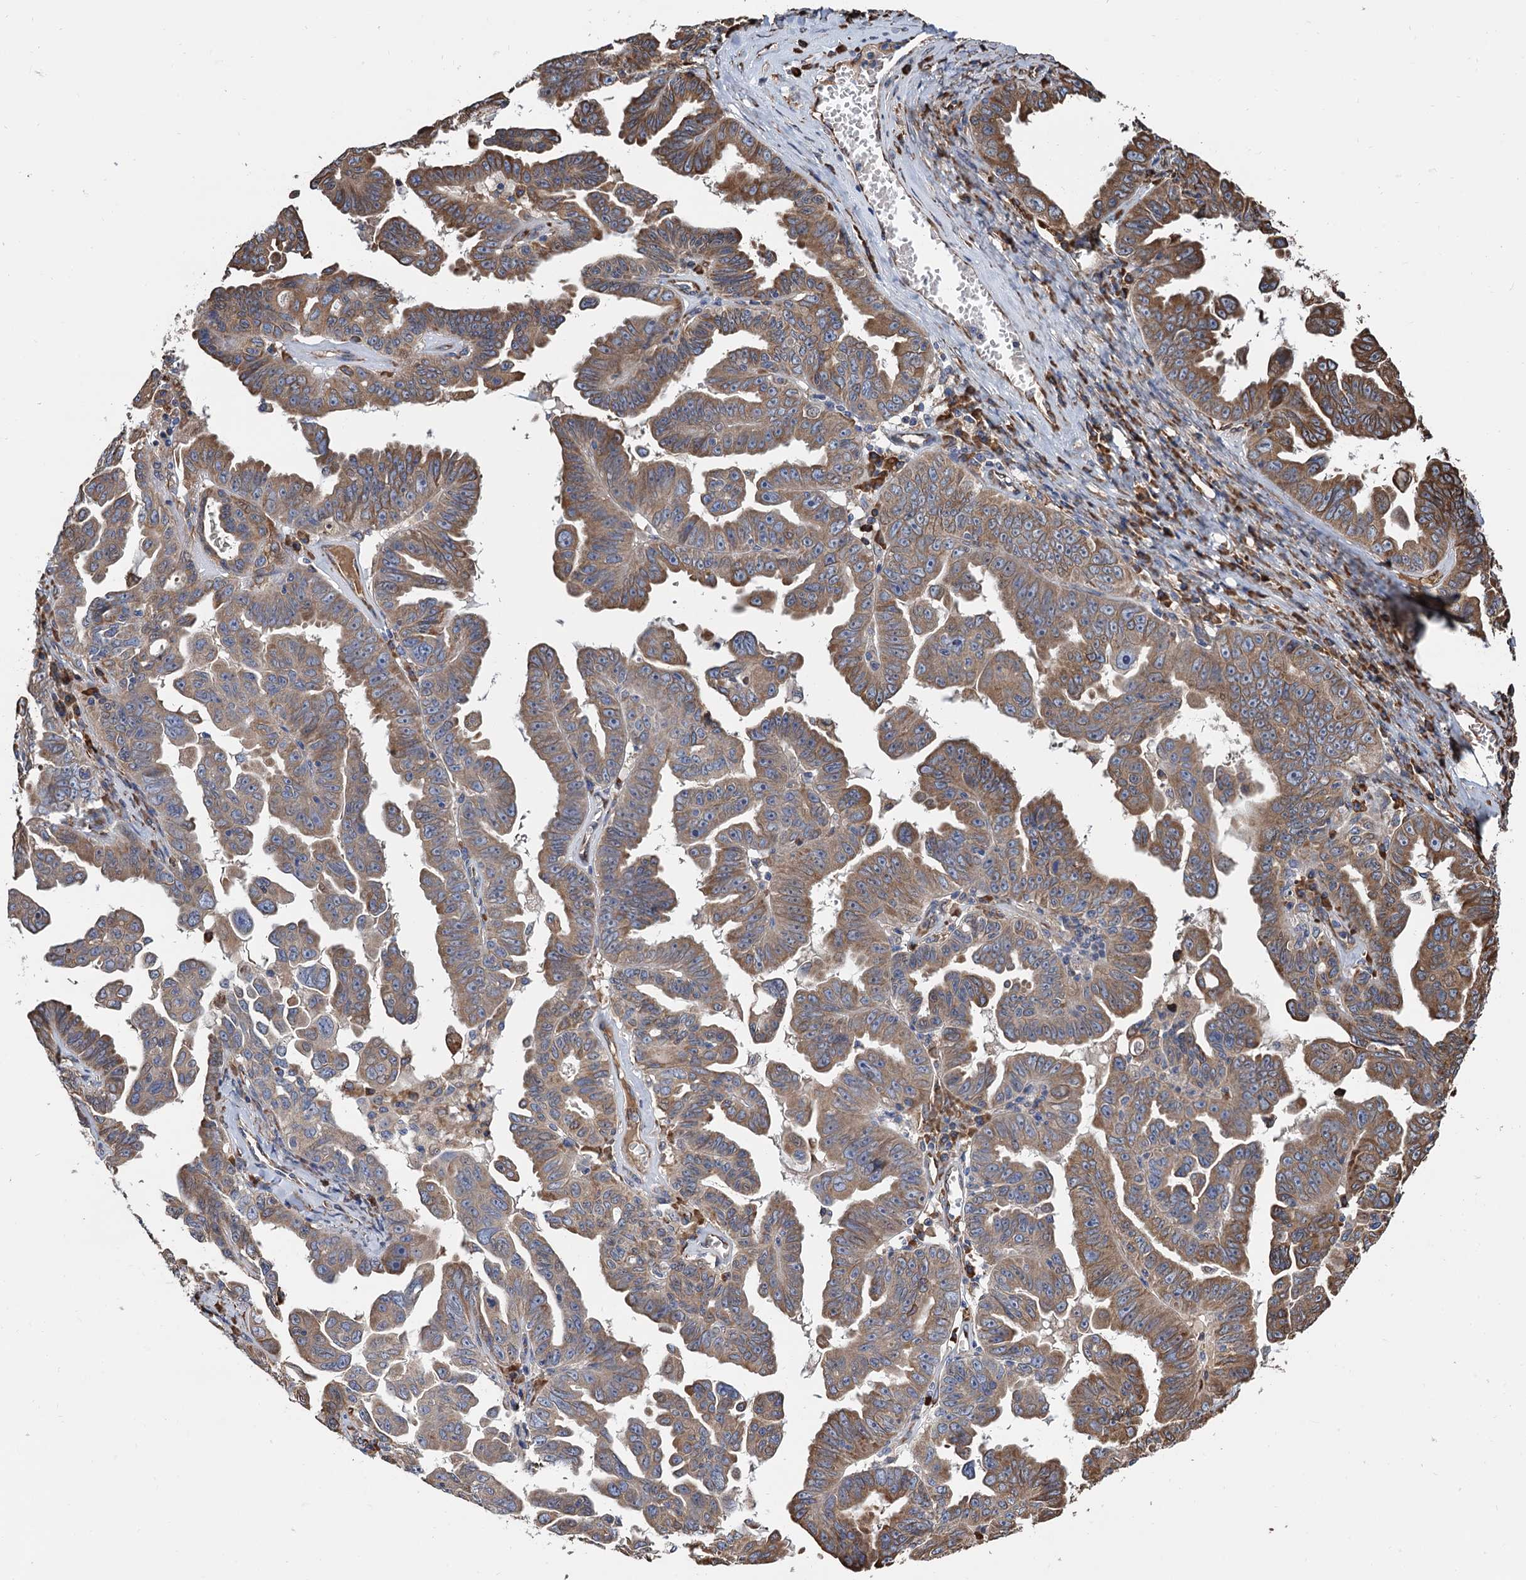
{"staining": {"intensity": "moderate", "quantity": "25%-75%", "location": "cytoplasmic/membranous"}, "tissue": "ovarian cancer", "cell_type": "Tumor cells", "image_type": "cancer", "snomed": [{"axis": "morphology", "description": "Carcinoma, endometroid"}, {"axis": "topography", "description": "Ovary"}], "caption": "High-power microscopy captured an immunohistochemistry (IHC) photomicrograph of ovarian endometroid carcinoma, revealing moderate cytoplasmic/membranous staining in about 25%-75% of tumor cells.", "gene": "CNNM1", "patient": {"sex": "female", "age": 62}}